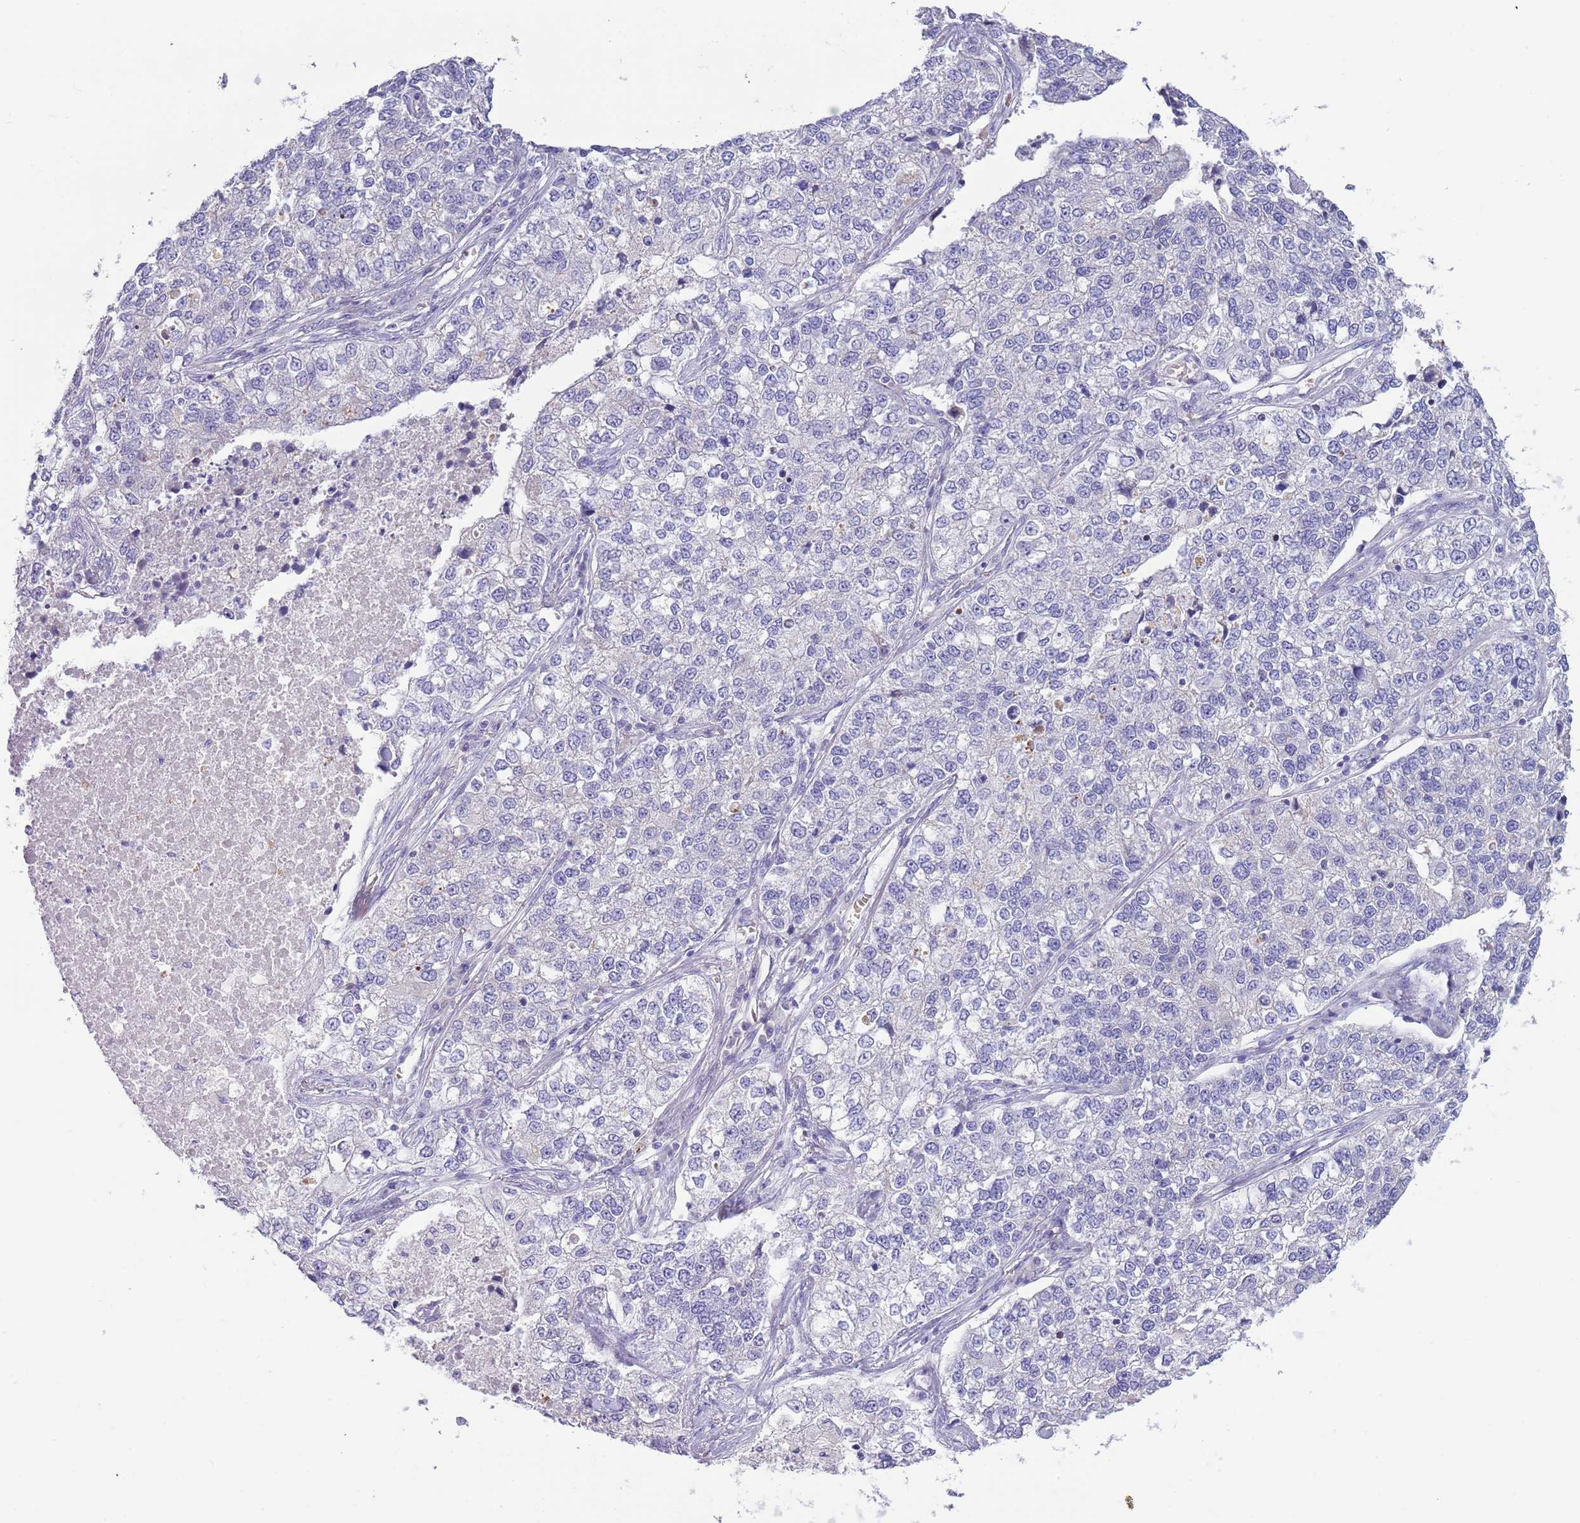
{"staining": {"intensity": "negative", "quantity": "none", "location": "none"}, "tissue": "lung cancer", "cell_type": "Tumor cells", "image_type": "cancer", "snomed": [{"axis": "morphology", "description": "Adenocarcinoma, NOS"}, {"axis": "topography", "description": "Lung"}], "caption": "Lung adenocarcinoma stained for a protein using immunohistochemistry demonstrates no expression tumor cells.", "gene": "DDHD1", "patient": {"sex": "male", "age": 49}}